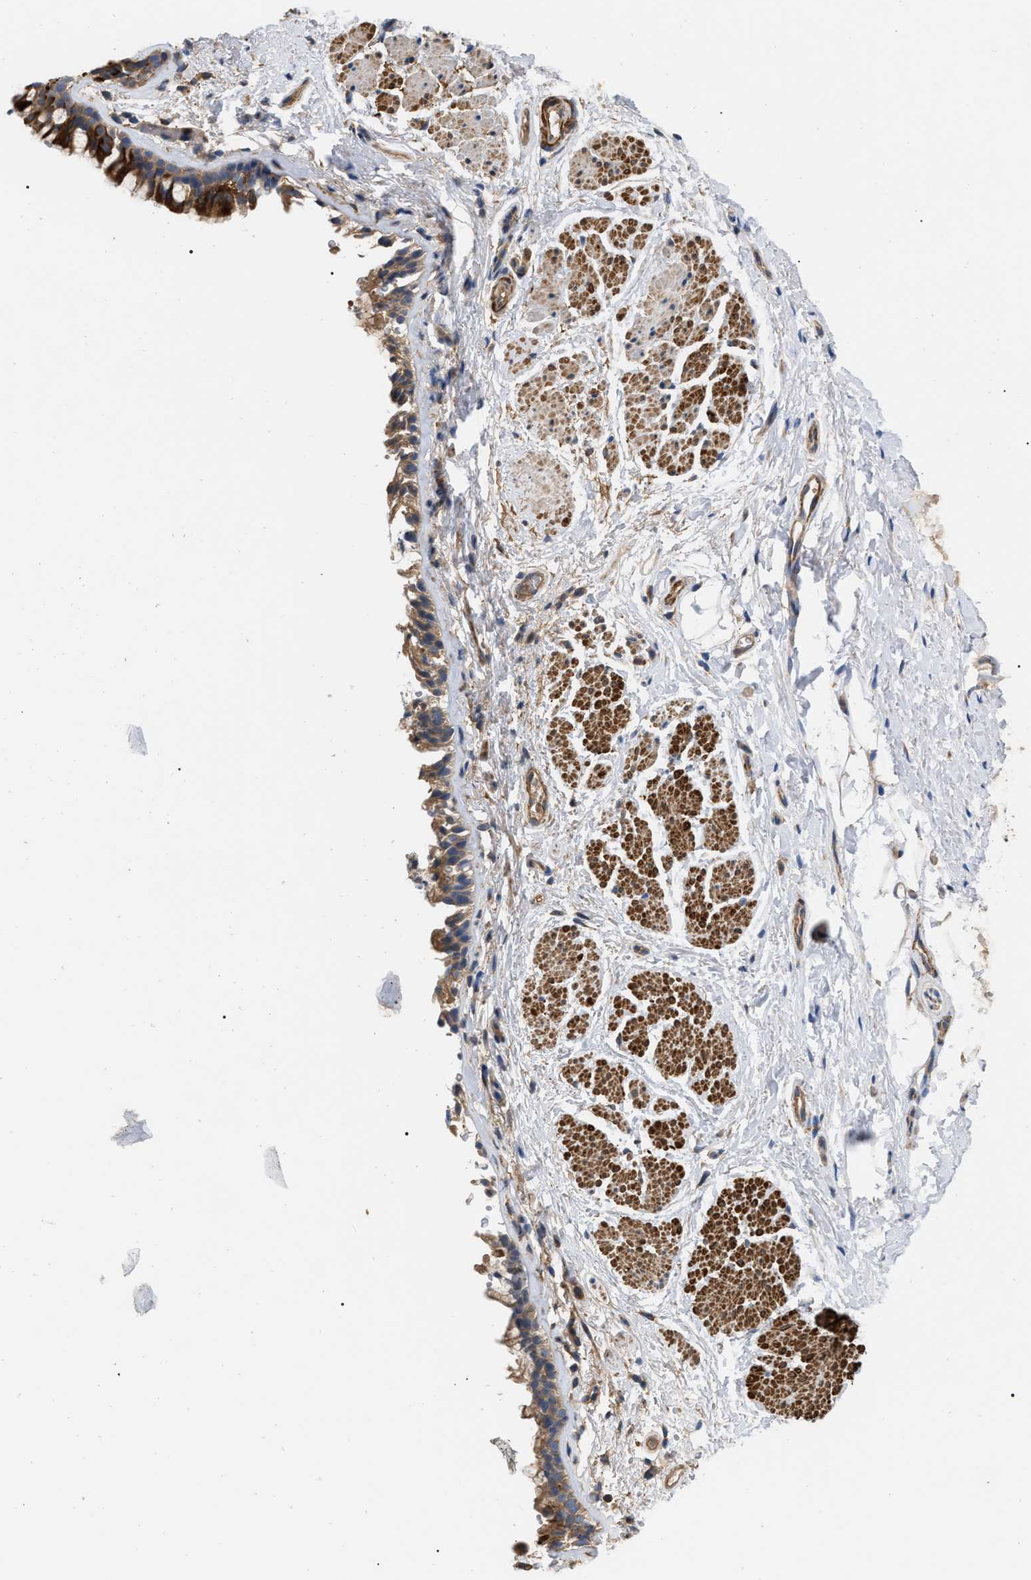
{"staining": {"intensity": "strong", "quantity": ">75%", "location": "cytoplasmic/membranous"}, "tissue": "bronchus", "cell_type": "Respiratory epithelial cells", "image_type": "normal", "snomed": [{"axis": "morphology", "description": "Normal tissue, NOS"}, {"axis": "topography", "description": "Cartilage tissue"}, {"axis": "topography", "description": "Bronchus"}], "caption": "High-magnification brightfield microscopy of benign bronchus stained with DAB (brown) and counterstained with hematoxylin (blue). respiratory epithelial cells exhibit strong cytoplasmic/membranous positivity is seen in about>75% of cells. The staining was performed using DAB, with brown indicating positive protein expression. Nuclei are stained blue with hematoxylin.", "gene": "RABEP1", "patient": {"sex": "female", "age": 53}}